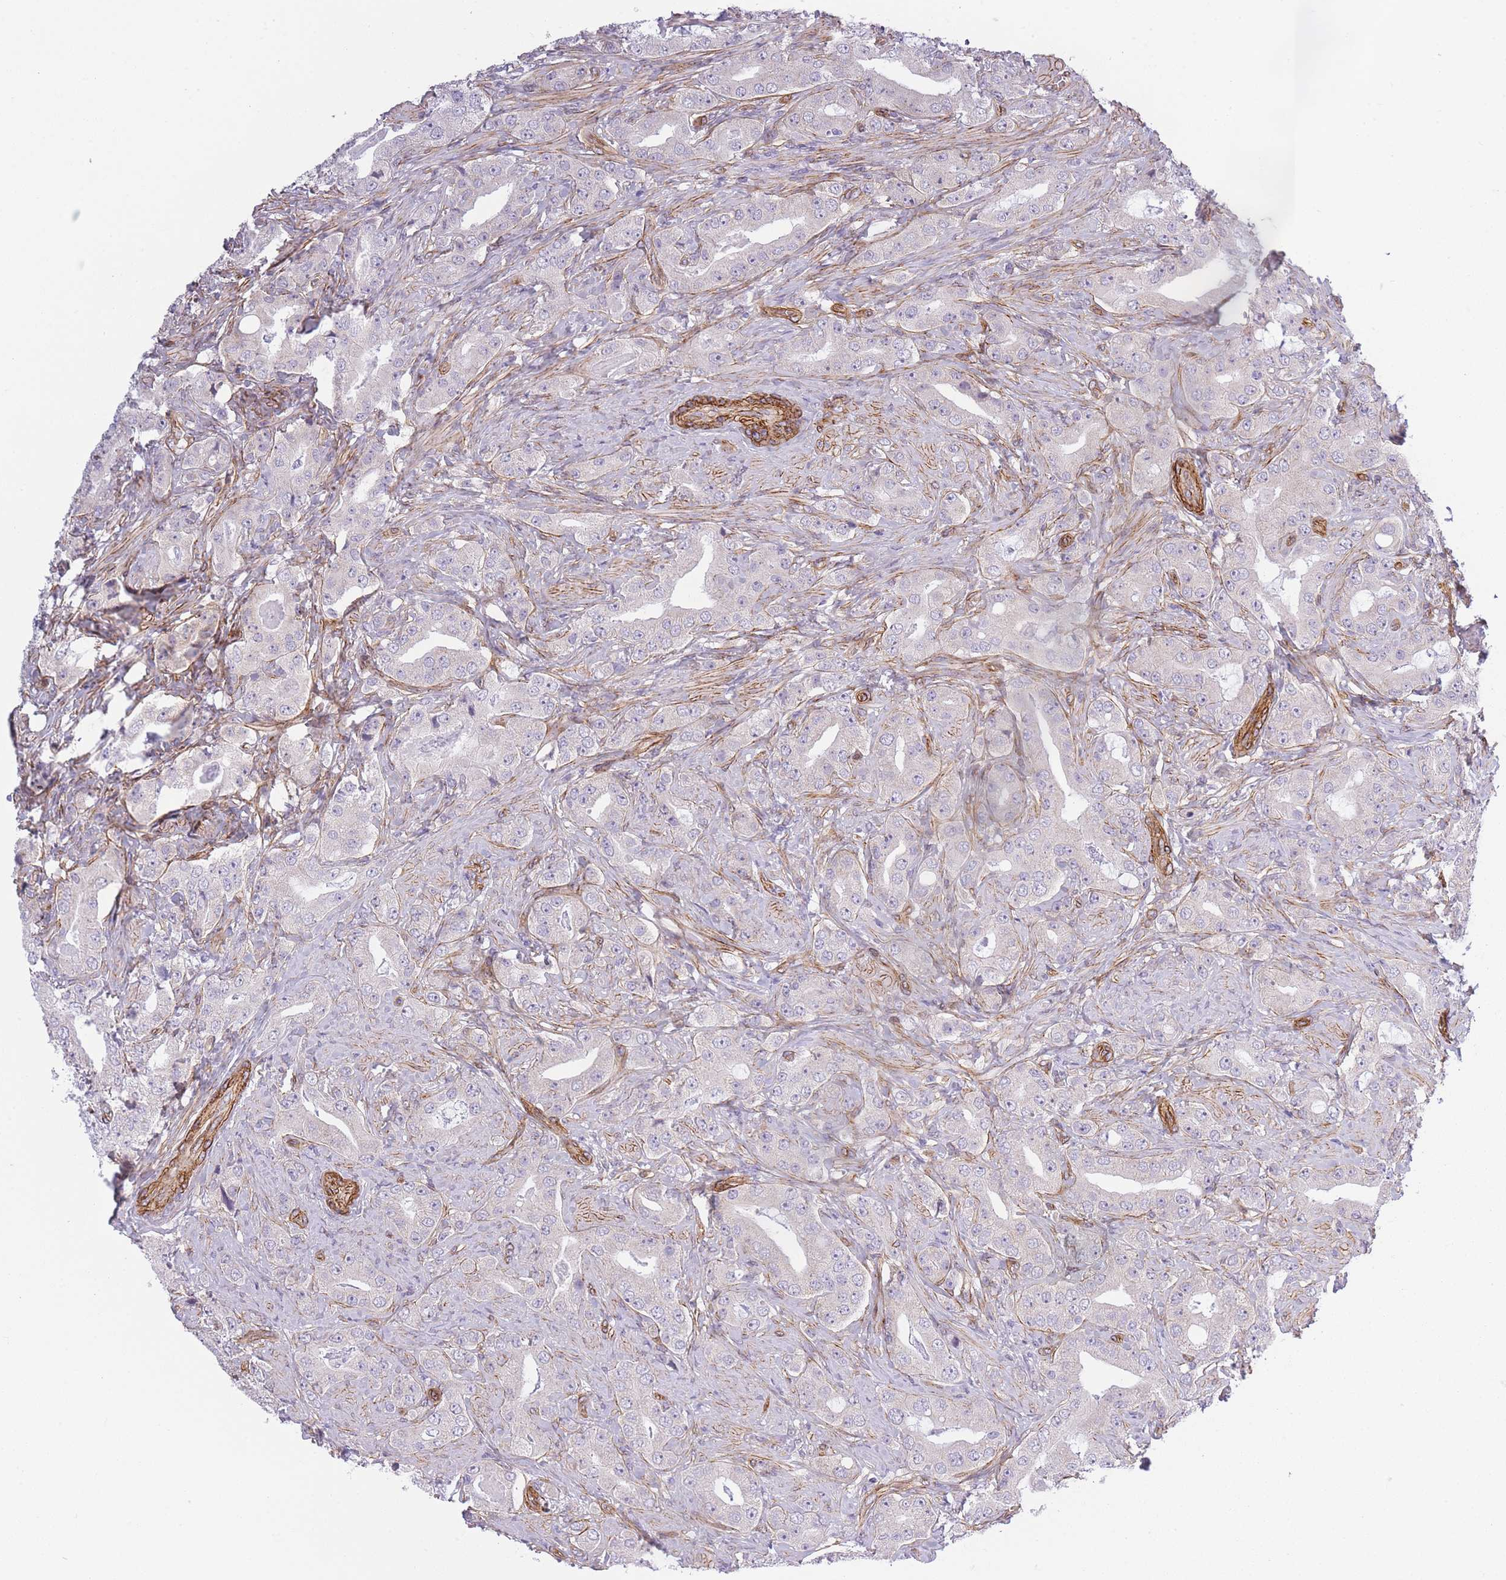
{"staining": {"intensity": "negative", "quantity": "none", "location": "none"}, "tissue": "prostate cancer", "cell_type": "Tumor cells", "image_type": "cancer", "snomed": [{"axis": "morphology", "description": "Adenocarcinoma, High grade"}, {"axis": "topography", "description": "Prostate"}], "caption": "DAB immunohistochemical staining of human prostate adenocarcinoma (high-grade) reveals no significant staining in tumor cells. The staining is performed using DAB (3,3'-diaminobenzidine) brown chromogen with nuclei counter-stained in using hematoxylin.", "gene": "OR6B3", "patient": {"sex": "male", "age": 63}}